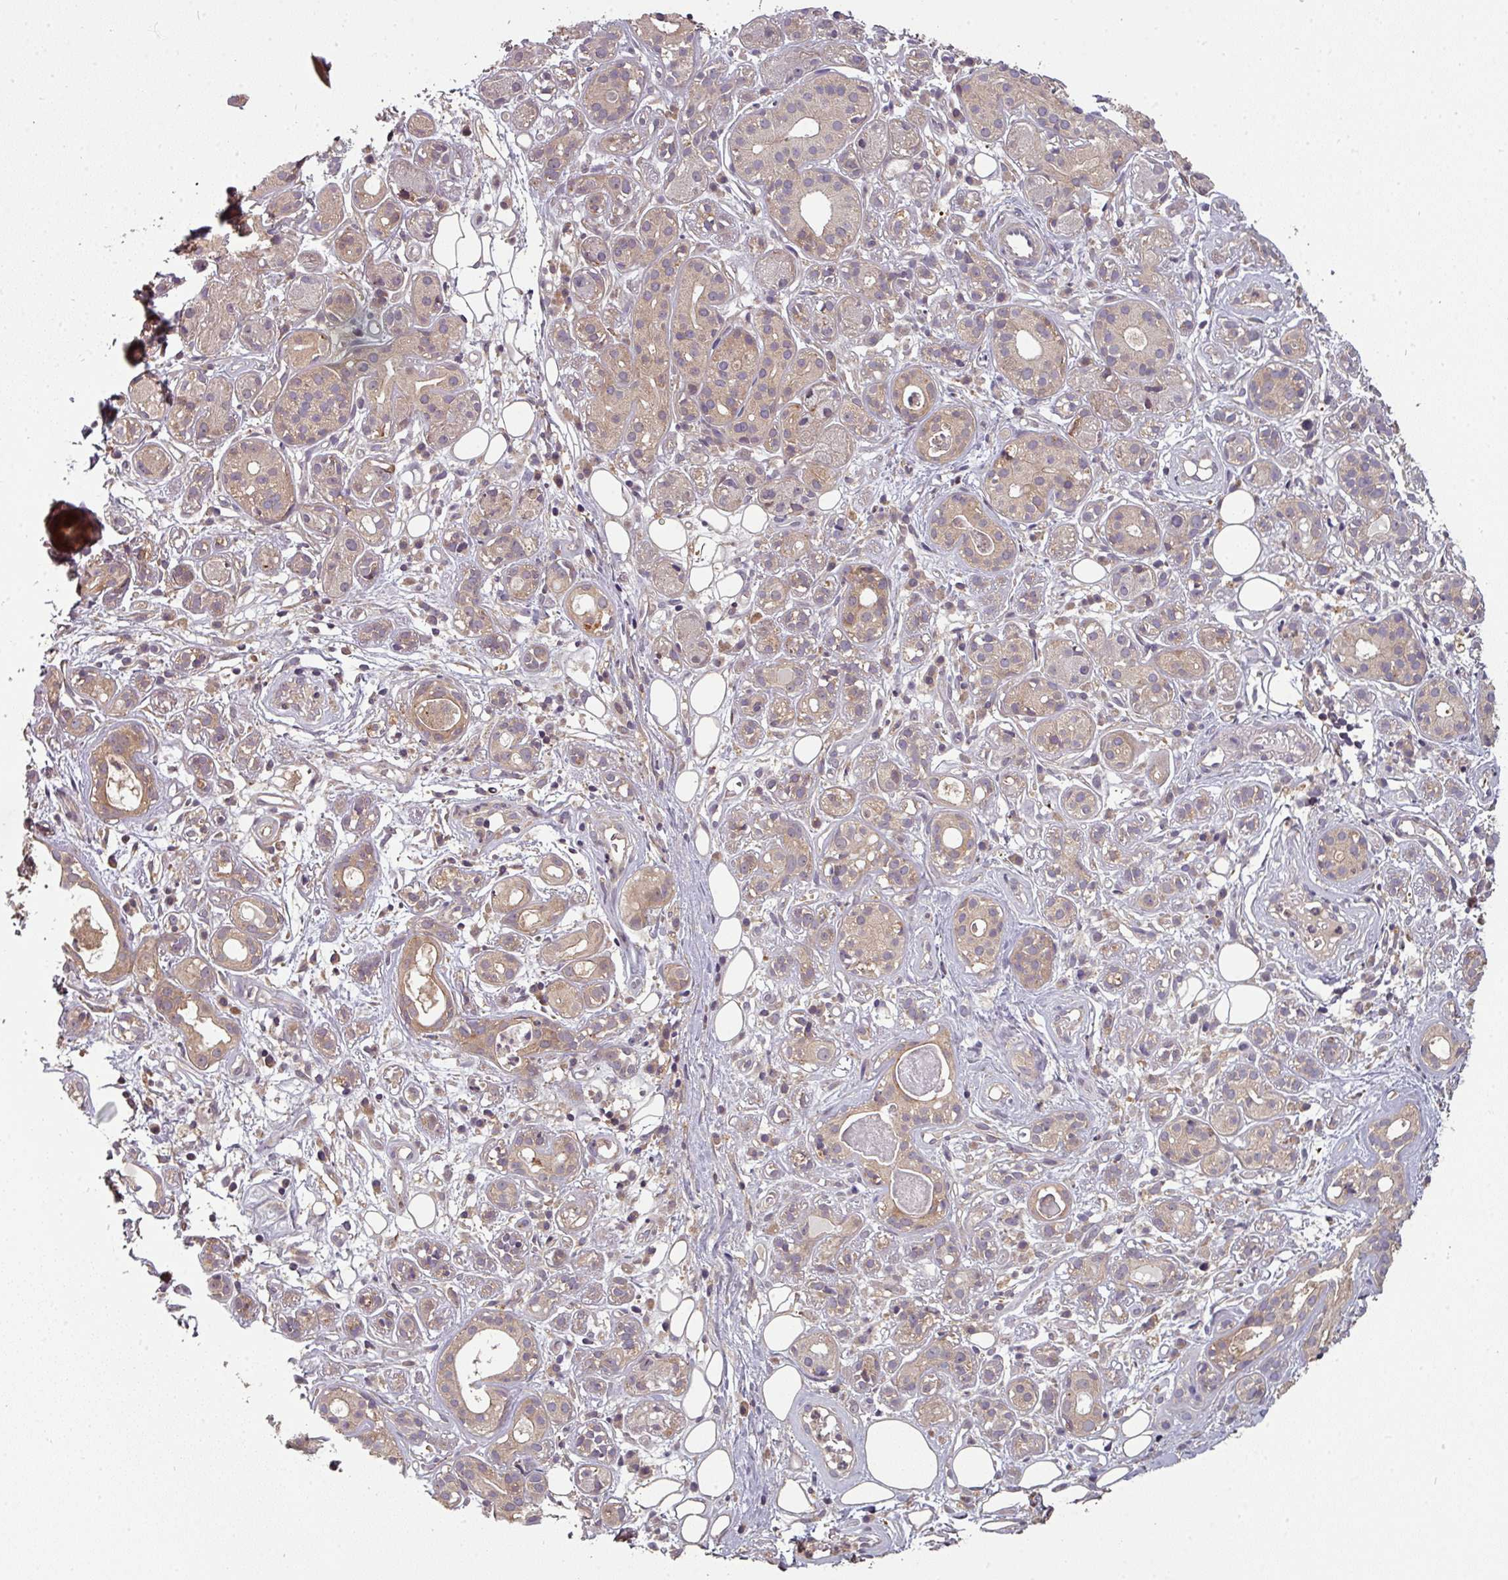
{"staining": {"intensity": "weak", "quantity": ">75%", "location": "cytoplasmic/membranous"}, "tissue": "salivary gland", "cell_type": "Glandular cells", "image_type": "normal", "snomed": [{"axis": "morphology", "description": "Normal tissue, NOS"}, {"axis": "topography", "description": "Salivary gland"}], "caption": "Immunohistochemistry image of normal human salivary gland stained for a protein (brown), which demonstrates low levels of weak cytoplasmic/membranous expression in about >75% of glandular cells.", "gene": "GSKIP", "patient": {"sex": "male", "age": 54}}